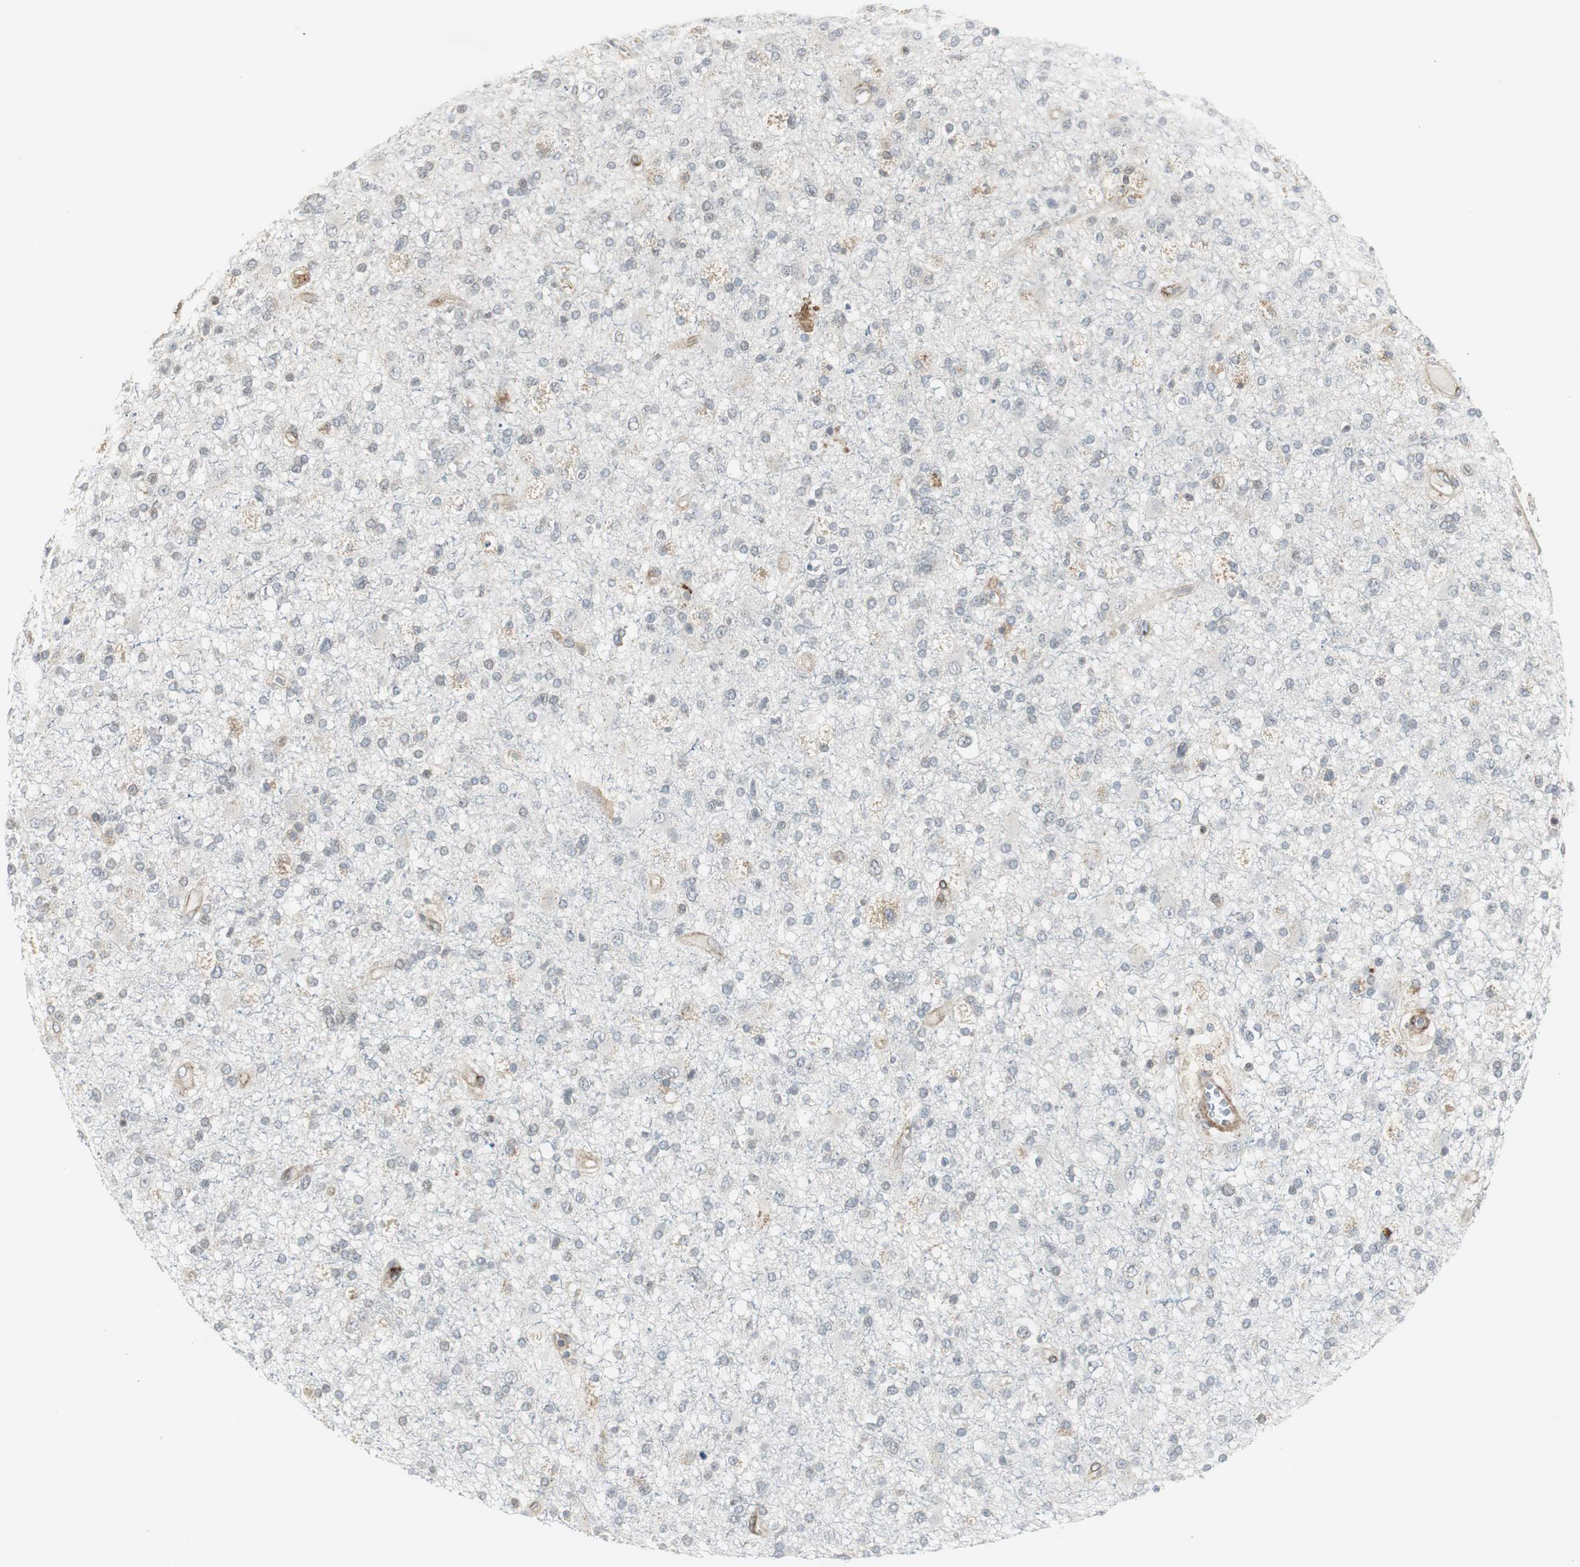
{"staining": {"intensity": "weak", "quantity": "<25%", "location": "cytoplasmic/membranous"}, "tissue": "glioma", "cell_type": "Tumor cells", "image_type": "cancer", "snomed": [{"axis": "morphology", "description": "Glioma, malignant, High grade"}, {"axis": "topography", "description": "Brain"}], "caption": "The micrograph reveals no significant staining in tumor cells of high-grade glioma (malignant).", "gene": "SCYL3", "patient": {"sex": "male", "age": 33}}